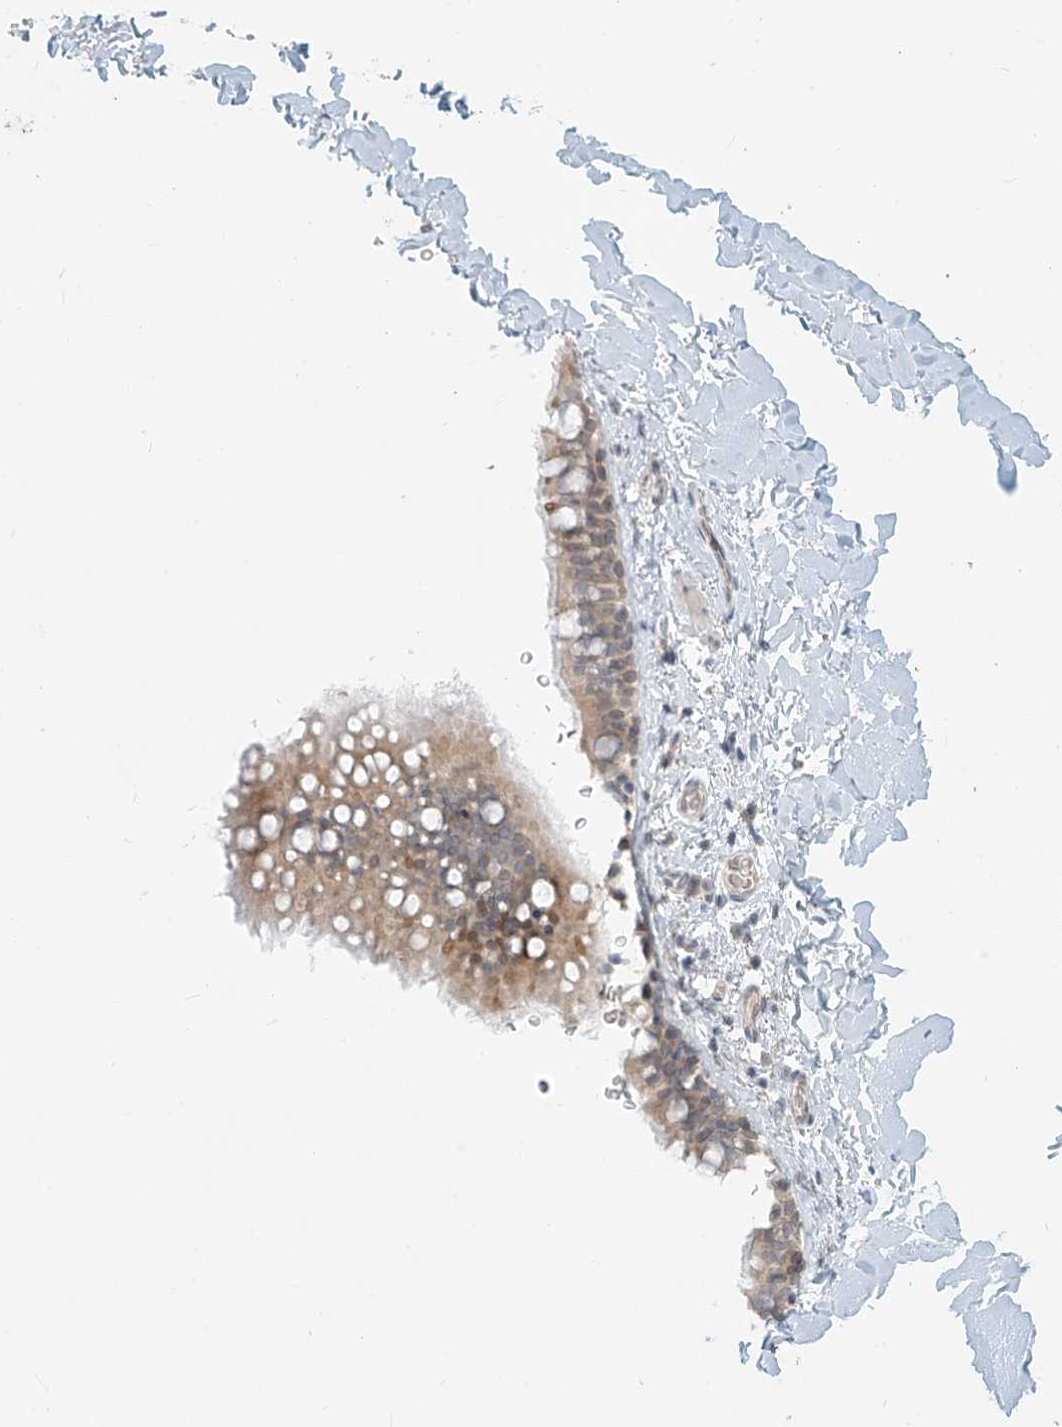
{"staining": {"intensity": "moderate", "quantity": "25%-75%", "location": "cytoplasmic/membranous,nuclear"}, "tissue": "bronchus", "cell_type": "Respiratory epithelial cells", "image_type": "normal", "snomed": [{"axis": "morphology", "description": "Normal tissue, NOS"}, {"axis": "topography", "description": "Cartilage tissue"}, {"axis": "topography", "description": "Bronchus"}], "caption": "This is a photomicrograph of immunohistochemistry (IHC) staining of normal bronchus, which shows moderate positivity in the cytoplasmic/membranous,nuclear of respiratory epithelial cells.", "gene": "OSBPL7", "patient": {"sex": "female", "age": 36}}